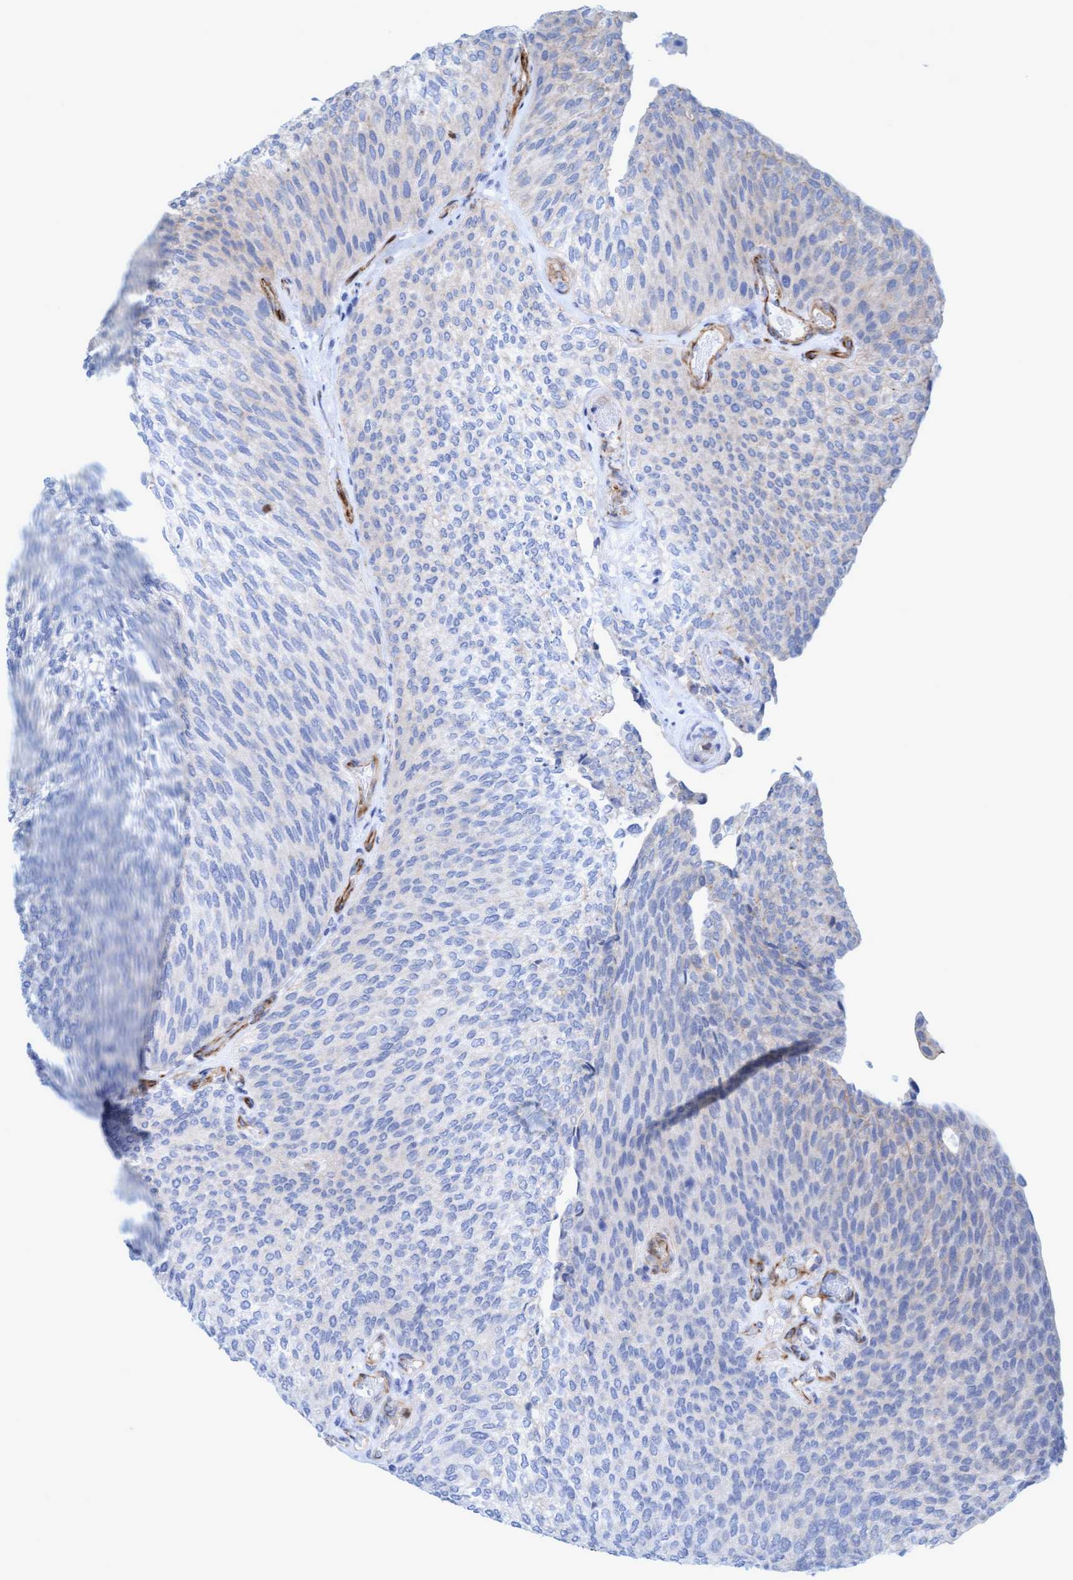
{"staining": {"intensity": "negative", "quantity": "none", "location": "none"}, "tissue": "urothelial cancer", "cell_type": "Tumor cells", "image_type": "cancer", "snomed": [{"axis": "morphology", "description": "Urothelial carcinoma, Low grade"}, {"axis": "topography", "description": "Urinary bladder"}], "caption": "Tumor cells show no significant staining in urothelial cancer.", "gene": "MTFR1", "patient": {"sex": "female", "age": 79}}